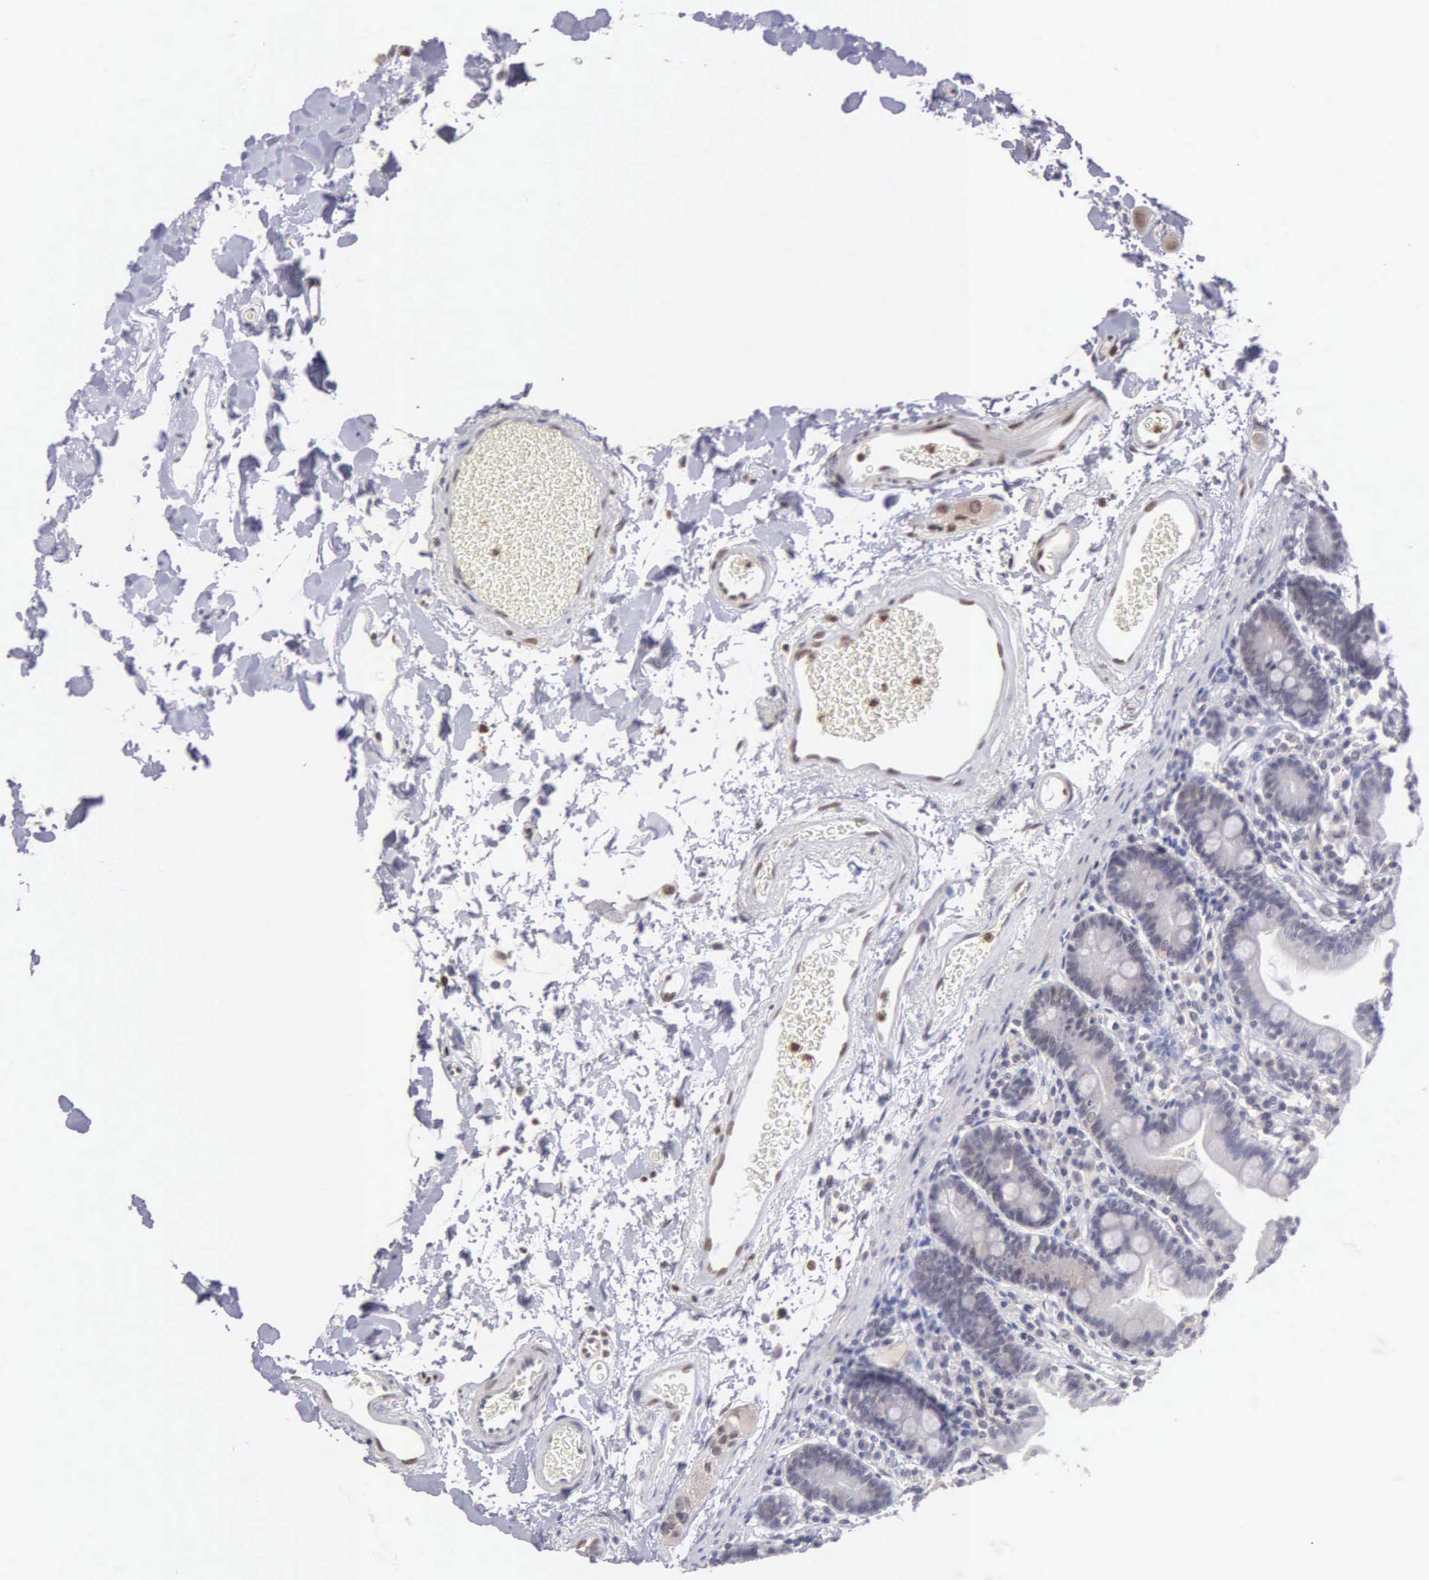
{"staining": {"intensity": "moderate", "quantity": "25%-75%", "location": "cytoplasmic/membranous"}, "tissue": "duodenum", "cell_type": "Glandular cells", "image_type": "normal", "snomed": [{"axis": "morphology", "description": "Normal tissue, NOS"}, {"axis": "topography", "description": "Duodenum"}], "caption": "Unremarkable duodenum displays moderate cytoplasmic/membranous expression in approximately 25%-75% of glandular cells, visualized by immunohistochemistry.", "gene": "BRD1", "patient": {"sex": "male", "age": 70}}